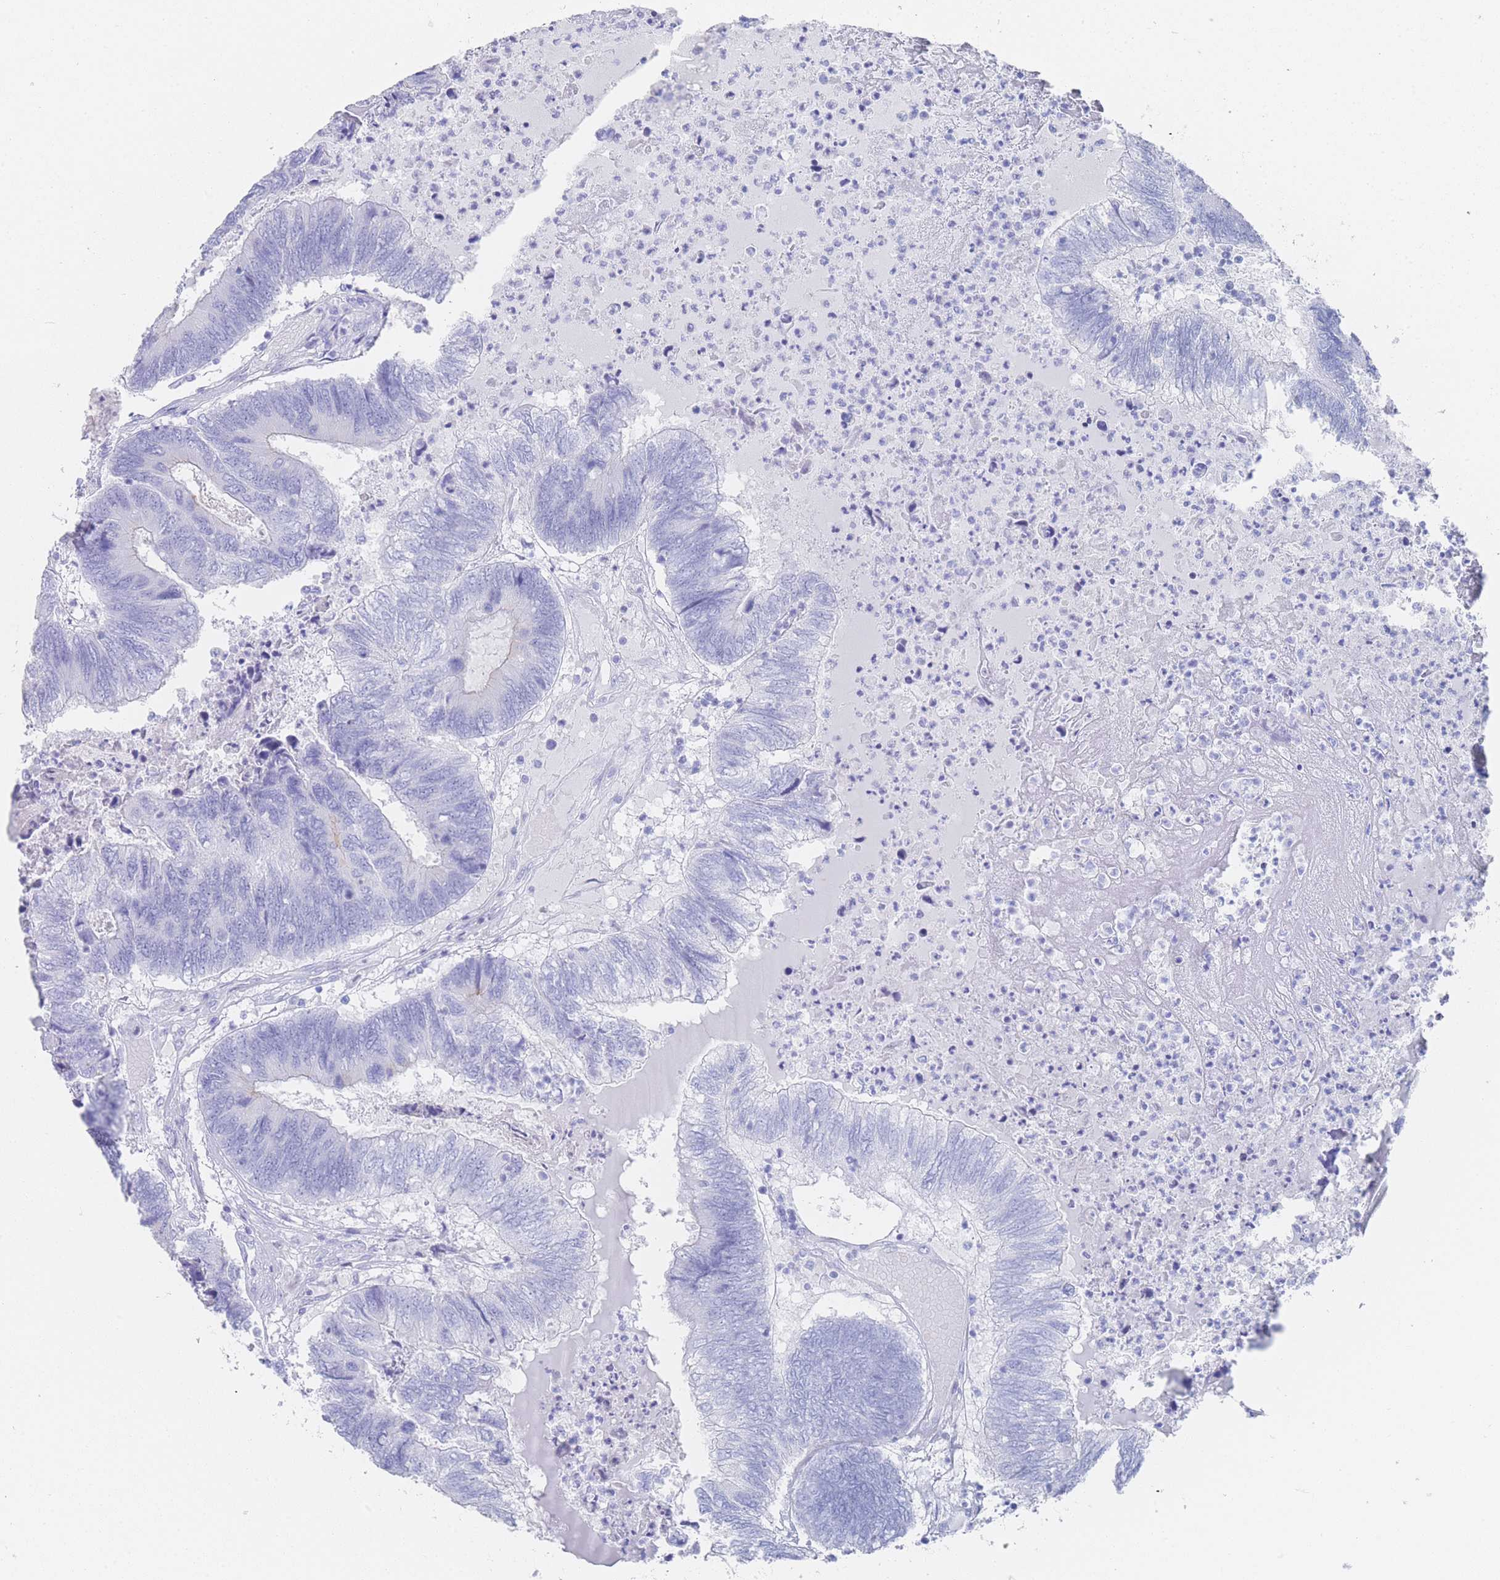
{"staining": {"intensity": "negative", "quantity": "none", "location": "none"}, "tissue": "colorectal cancer", "cell_type": "Tumor cells", "image_type": "cancer", "snomed": [{"axis": "morphology", "description": "Adenocarcinoma, NOS"}, {"axis": "topography", "description": "Colon"}], "caption": "High magnification brightfield microscopy of adenocarcinoma (colorectal) stained with DAB (brown) and counterstained with hematoxylin (blue): tumor cells show no significant staining. The staining is performed using DAB brown chromogen with nuclei counter-stained in using hematoxylin.", "gene": "LRRC37A", "patient": {"sex": "female", "age": 67}}